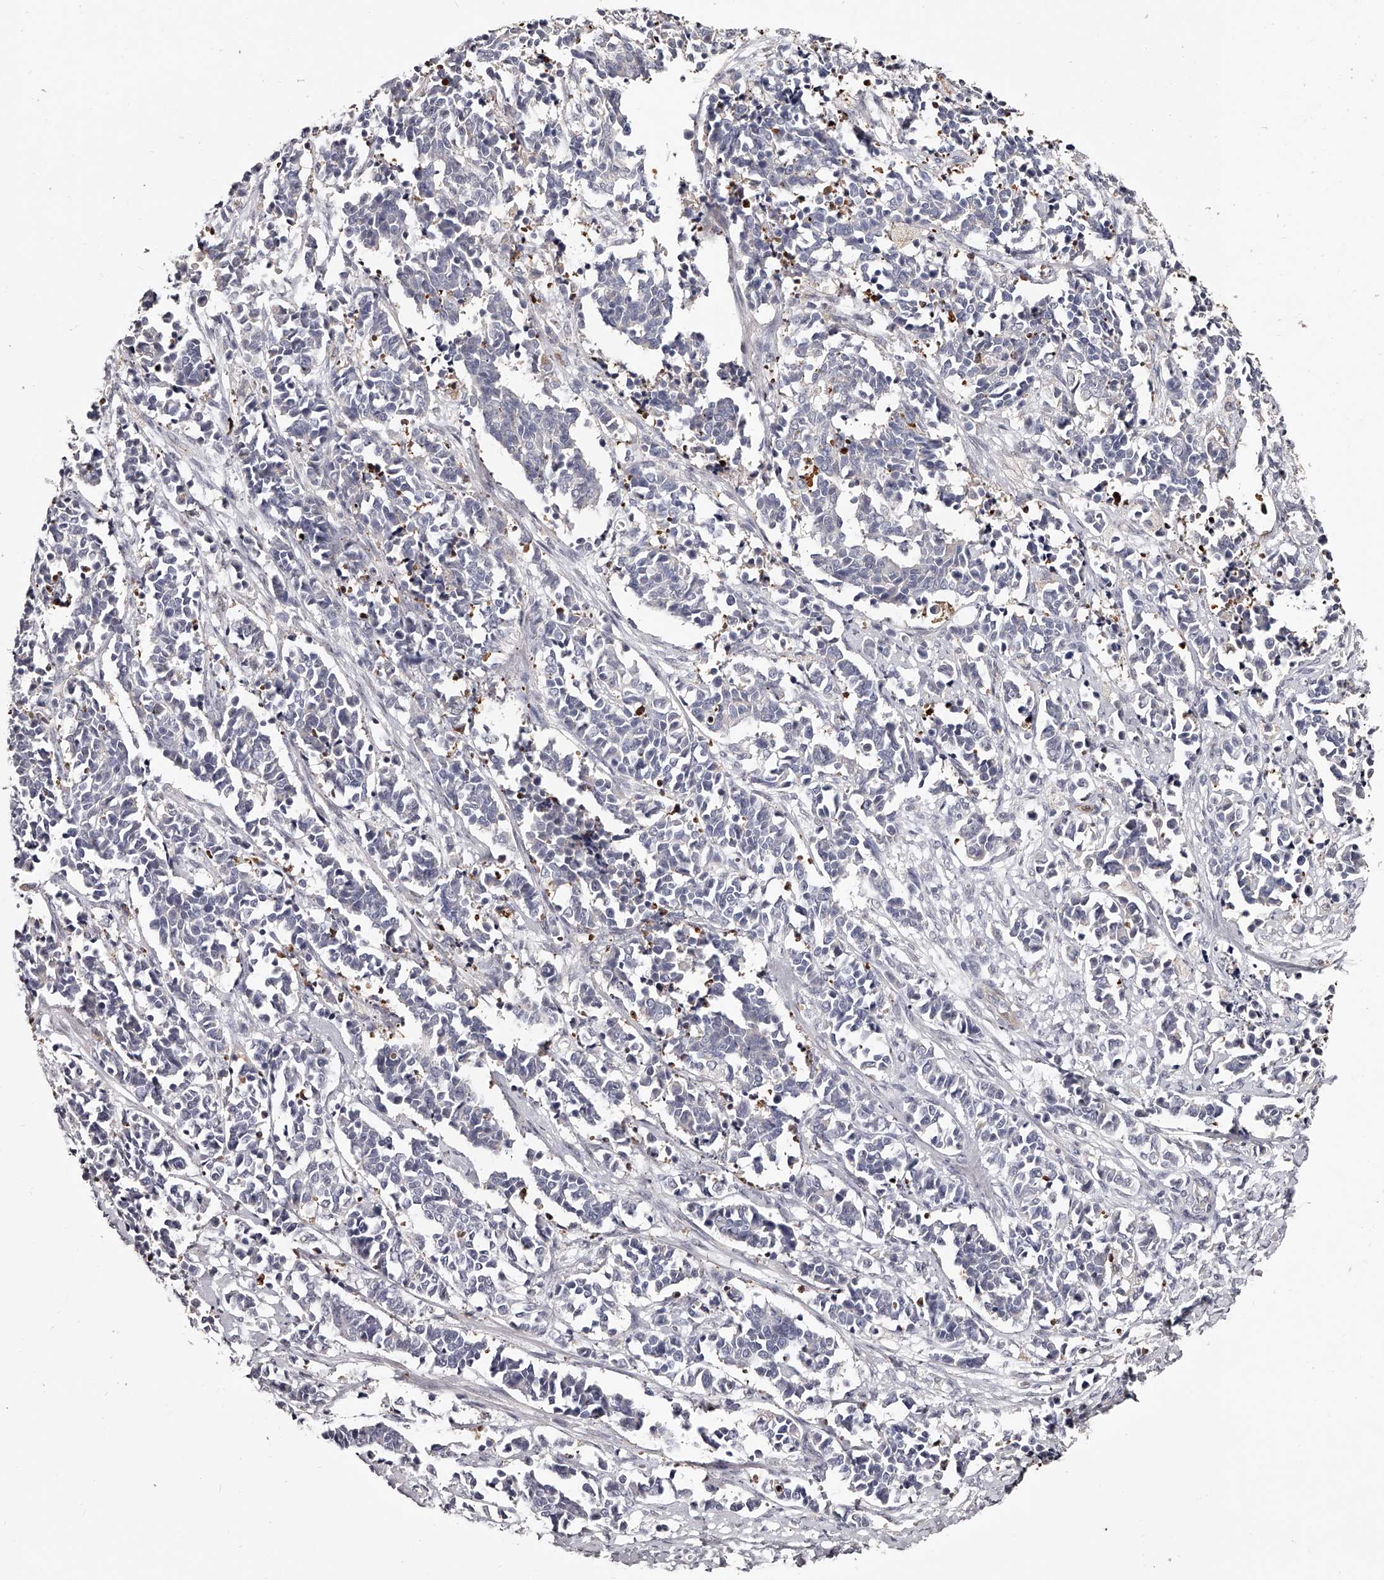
{"staining": {"intensity": "negative", "quantity": "none", "location": "none"}, "tissue": "cervical cancer", "cell_type": "Tumor cells", "image_type": "cancer", "snomed": [{"axis": "morphology", "description": "Normal tissue, NOS"}, {"axis": "morphology", "description": "Squamous cell carcinoma, NOS"}, {"axis": "topography", "description": "Cervix"}], "caption": "IHC image of neoplastic tissue: squamous cell carcinoma (cervical) stained with DAB (3,3'-diaminobenzidine) exhibits no significant protein positivity in tumor cells.", "gene": "URGCP", "patient": {"sex": "female", "age": 35}}